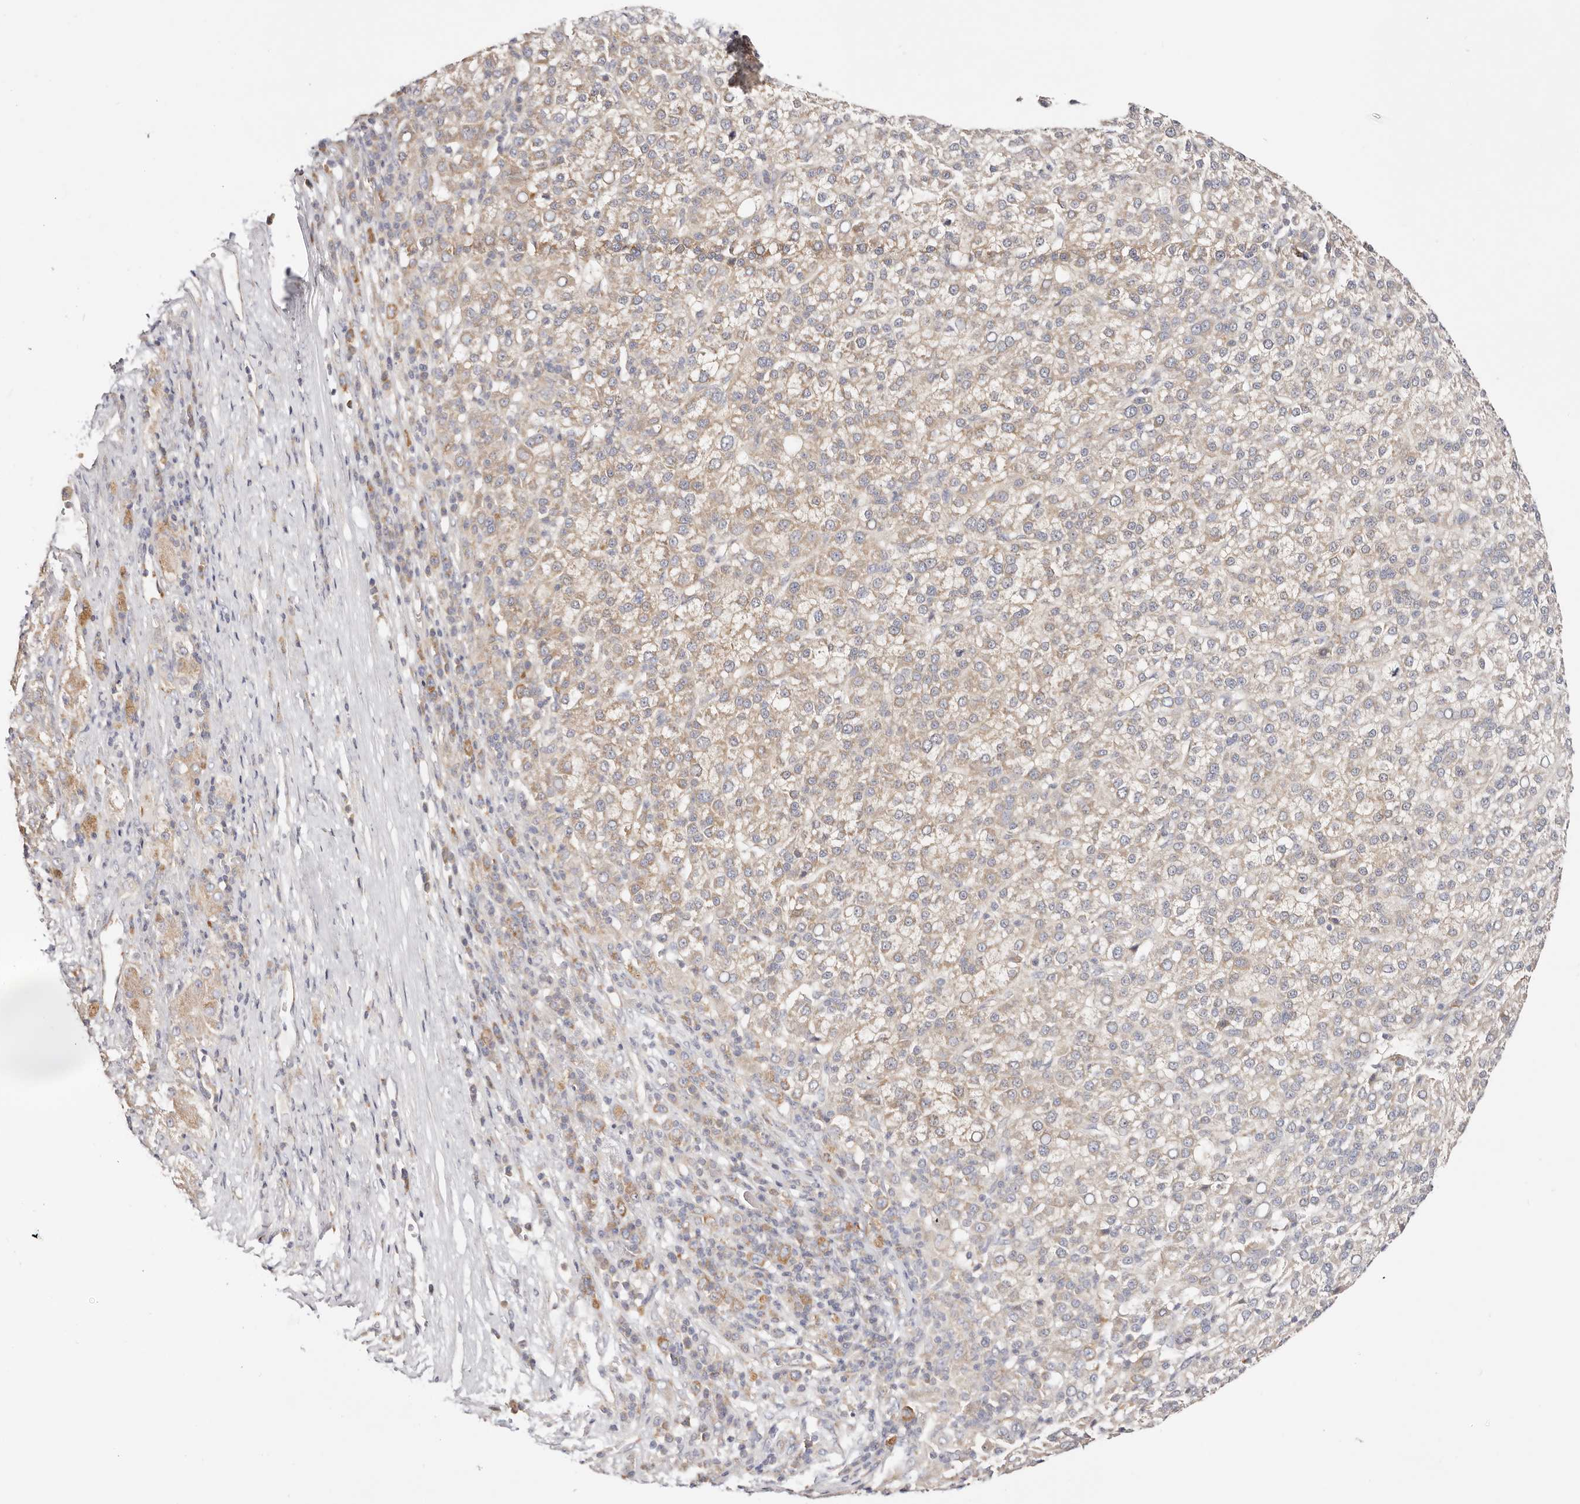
{"staining": {"intensity": "weak", "quantity": ">75%", "location": "cytoplasmic/membranous"}, "tissue": "liver cancer", "cell_type": "Tumor cells", "image_type": "cancer", "snomed": [{"axis": "morphology", "description": "Carcinoma, Hepatocellular, NOS"}, {"axis": "topography", "description": "Liver"}], "caption": "This image demonstrates IHC staining of human liver cancer (hepatocellular carcinoma), with low weak cytoplasmic/membranous positivity in about >75% of tumor cells.", "gene": "GNA13", "patient": {"sex": "female", "age": 58}}